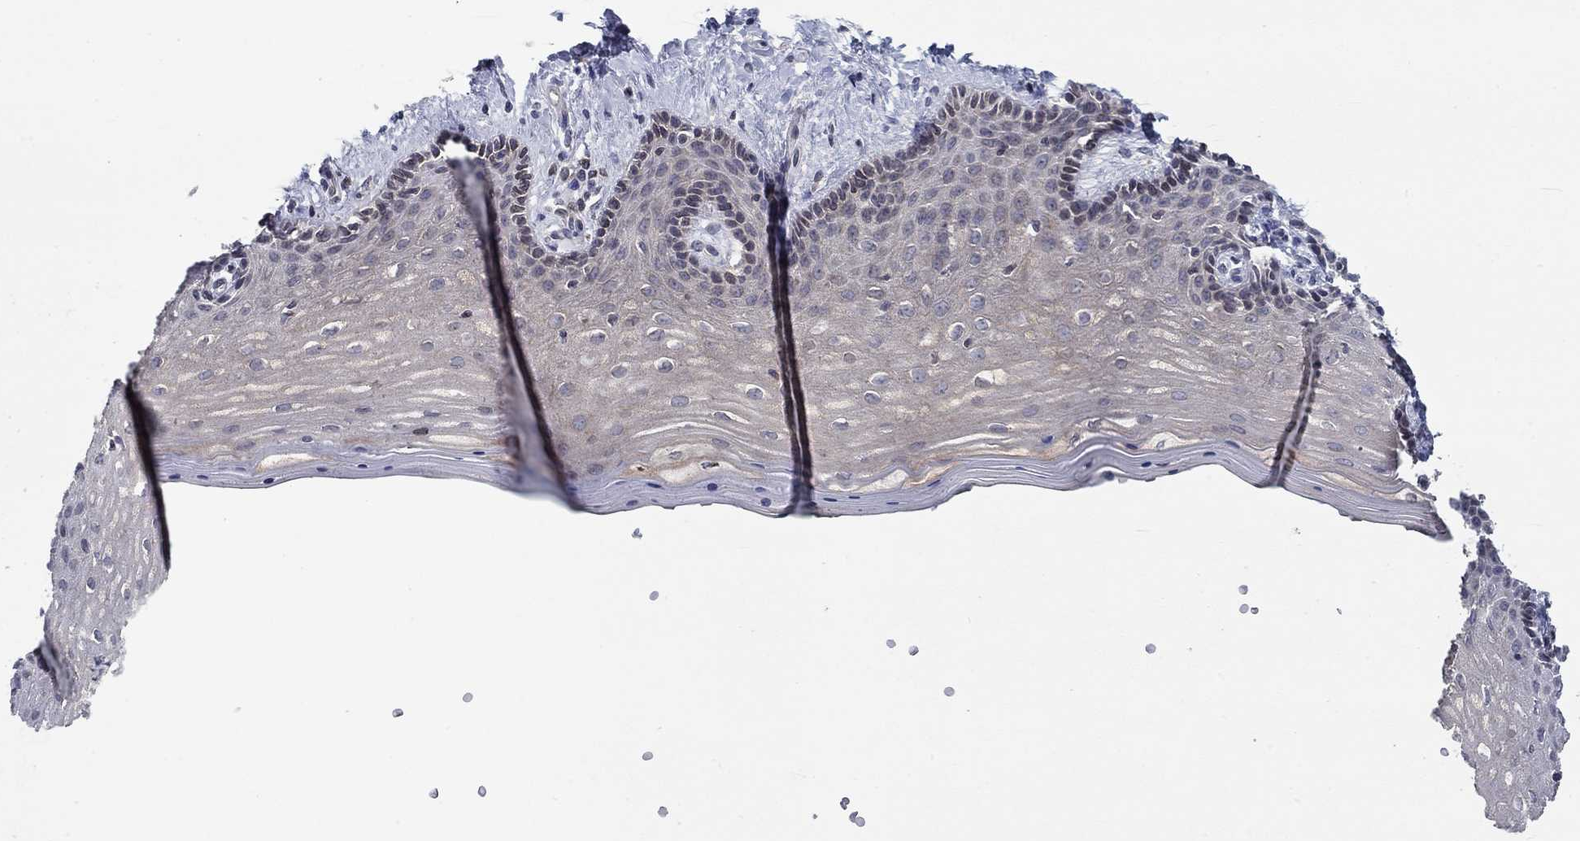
{"staining": {"intensity": "weak", "quantity": "<25%", "location": "cytoplasmic/membranous"}, "tissue": "vagina", "cell_type": "Squamous epithelial cells", "image_type": "normal", "snomed": [{"axis": "morphology", "description": "Normal tissue, NOS"}, {"axis": "topography", "description": "Vagina"}], "caption": "Immunohistochemistry (IHC) histopathology image of benign vagina: human vagina stained with DAB (3,3'-diaminobenzidine) reveals no significant protein expression in squamous epithelial cells.", "gene": "CETN3", "patient": {"sex": "female", "age": 45}}